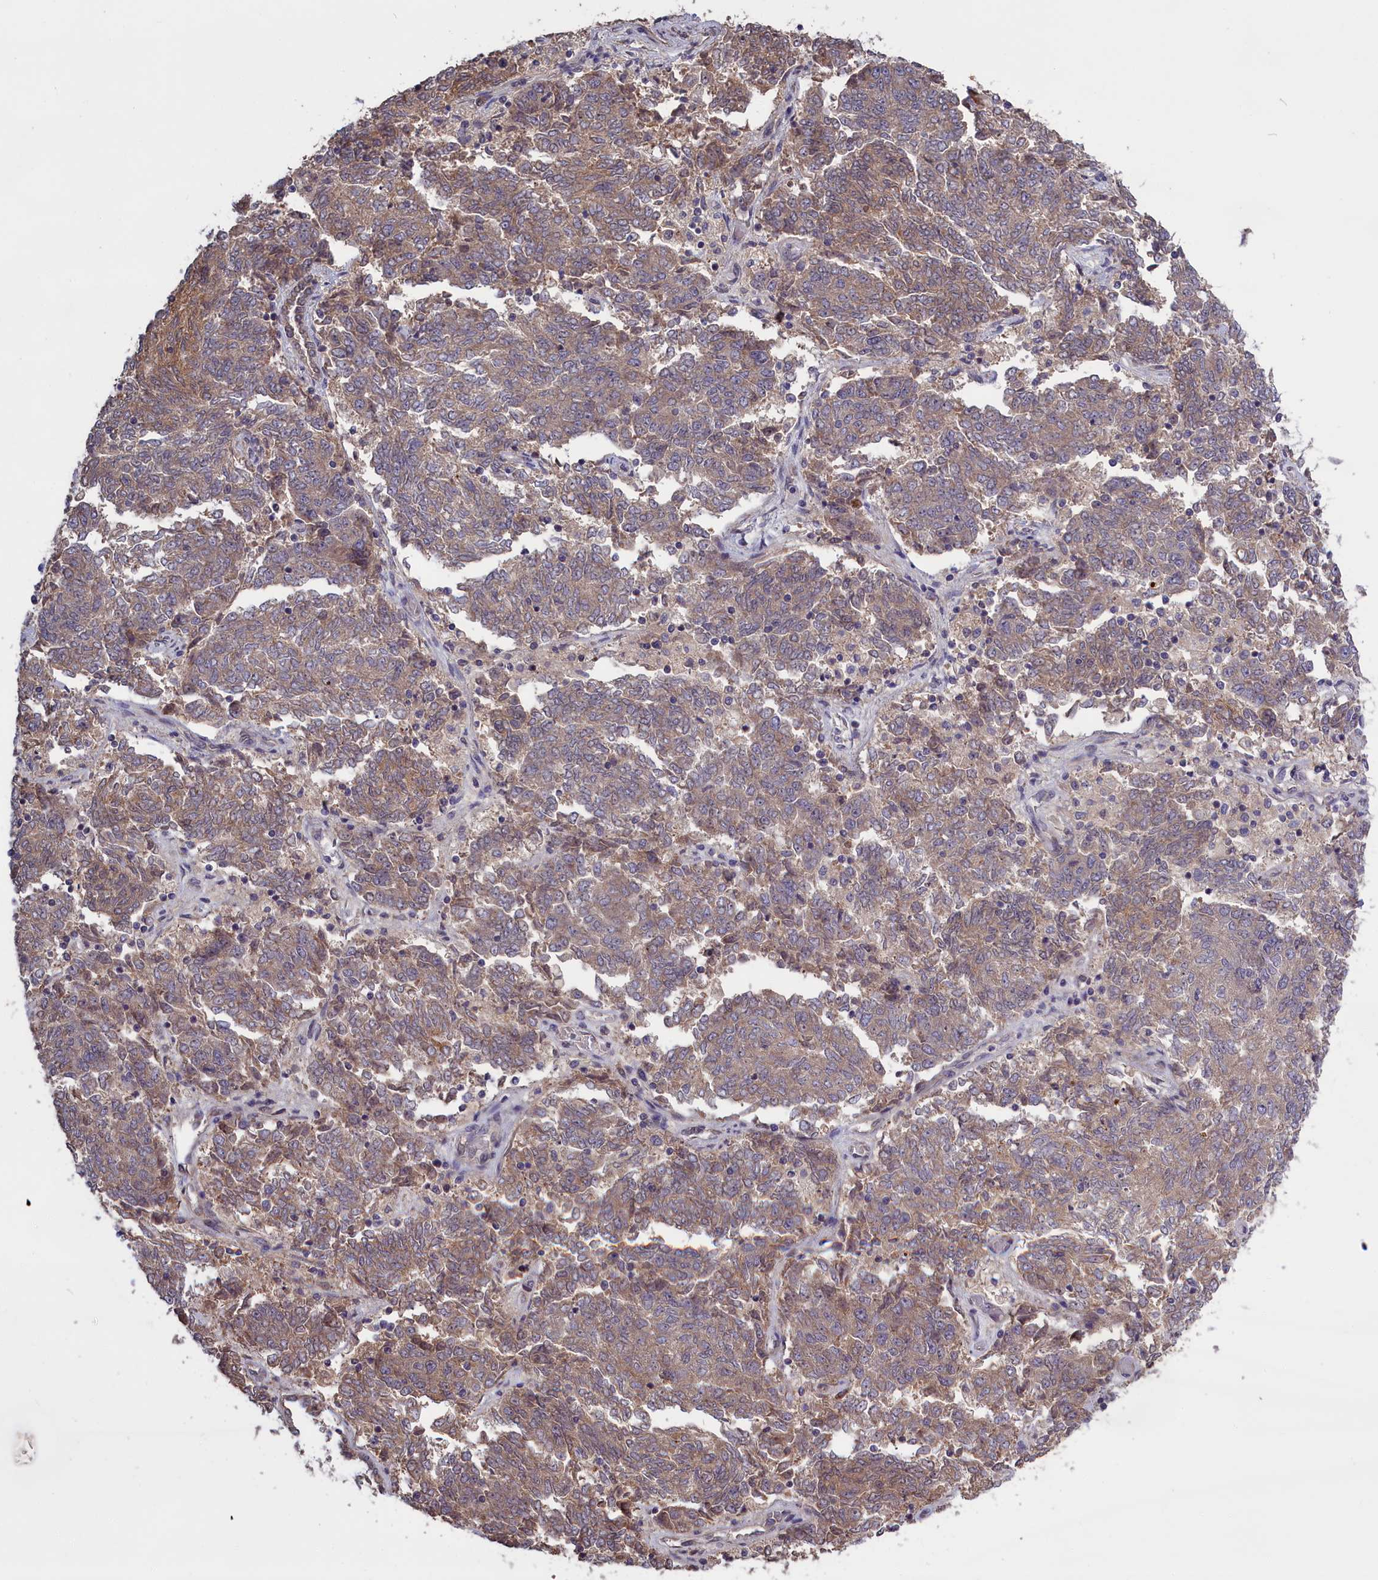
{"staining": {"intensity": "weak", "quantity": "25%-75%", "location": "cytoplasmic/membranous"}, "tissue": "endometrial cancer", "cell_type": "Tumor cells", "image_type": "cancer", "snomed": [{"axis": "morphology", "description": "Adenocarcinoma, NOS"}, {"axis": "topography", "description": "Endometrium"}], "caption": "Weak cytoplasmic/membranous positivity is appreciated in about 25%-75% of tumor cells in adenocarcinoma (endometrial). The staining is performed using DAB brown chromogen to label protein expression. The nuclei are counter-stained blue using hematoxylin.", "gene": "DENND1B", "patient": {"sex": "female", "age": 80}}